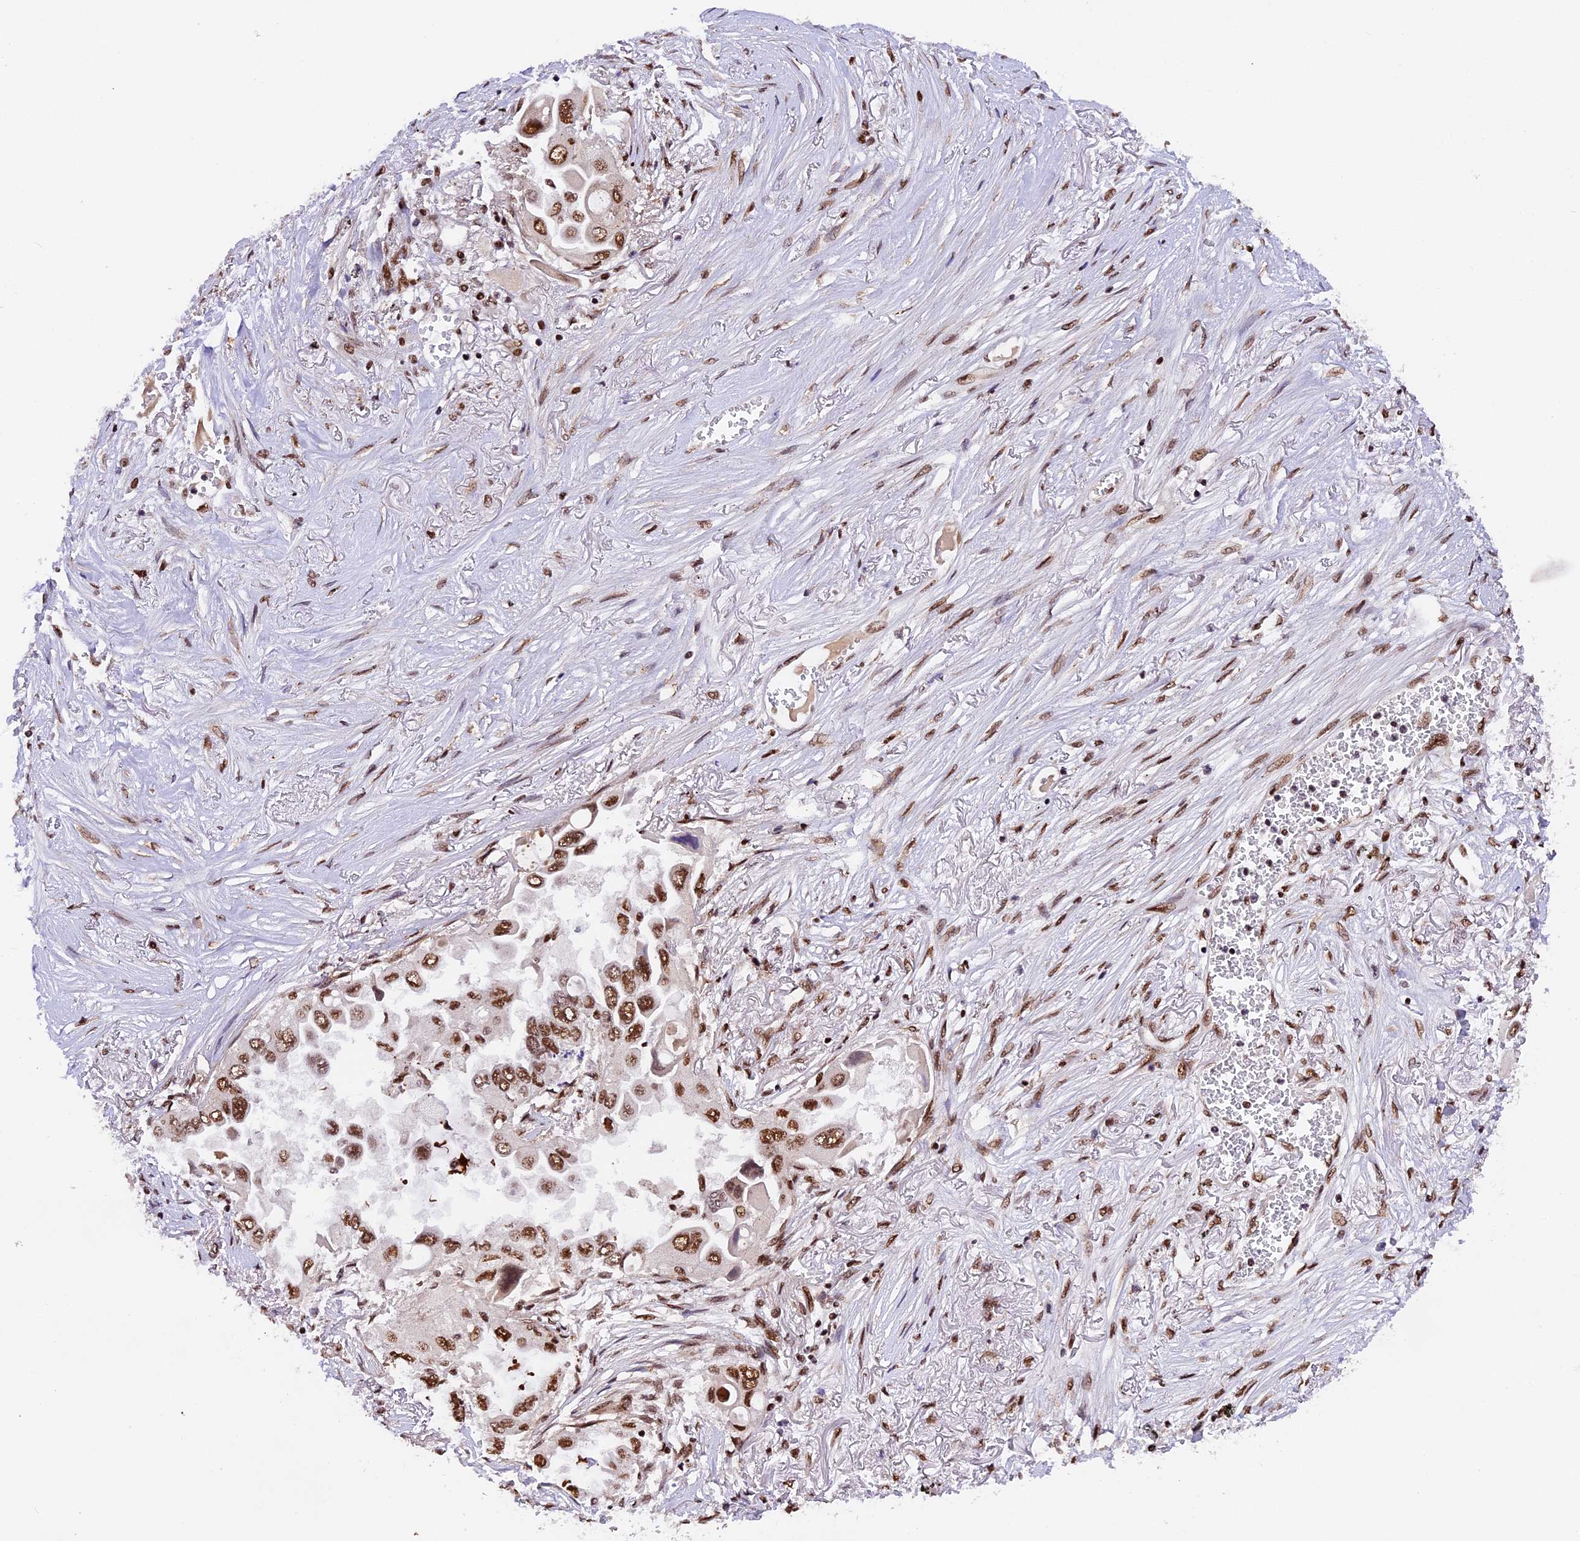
{"staining": {"intensity": "strong", "quantity": ">75%", "location": "nuclear"}, "tissue": "lung cancer", "cell_type": "Tumor cells", "image_type": "cancer", "snomed": [{"axis": "morphology", "description": "Adenocarcinoma, NOS"}, {"axis": "topography", "description": "Lung"}], "caption": "Protein positivity by IHC displays strong nuclear expression in approximately >75% of tumor cells in lung adenocarcinoma.", "gene": "RAMAC", "patient": {"sex": "female", "age": 76}}